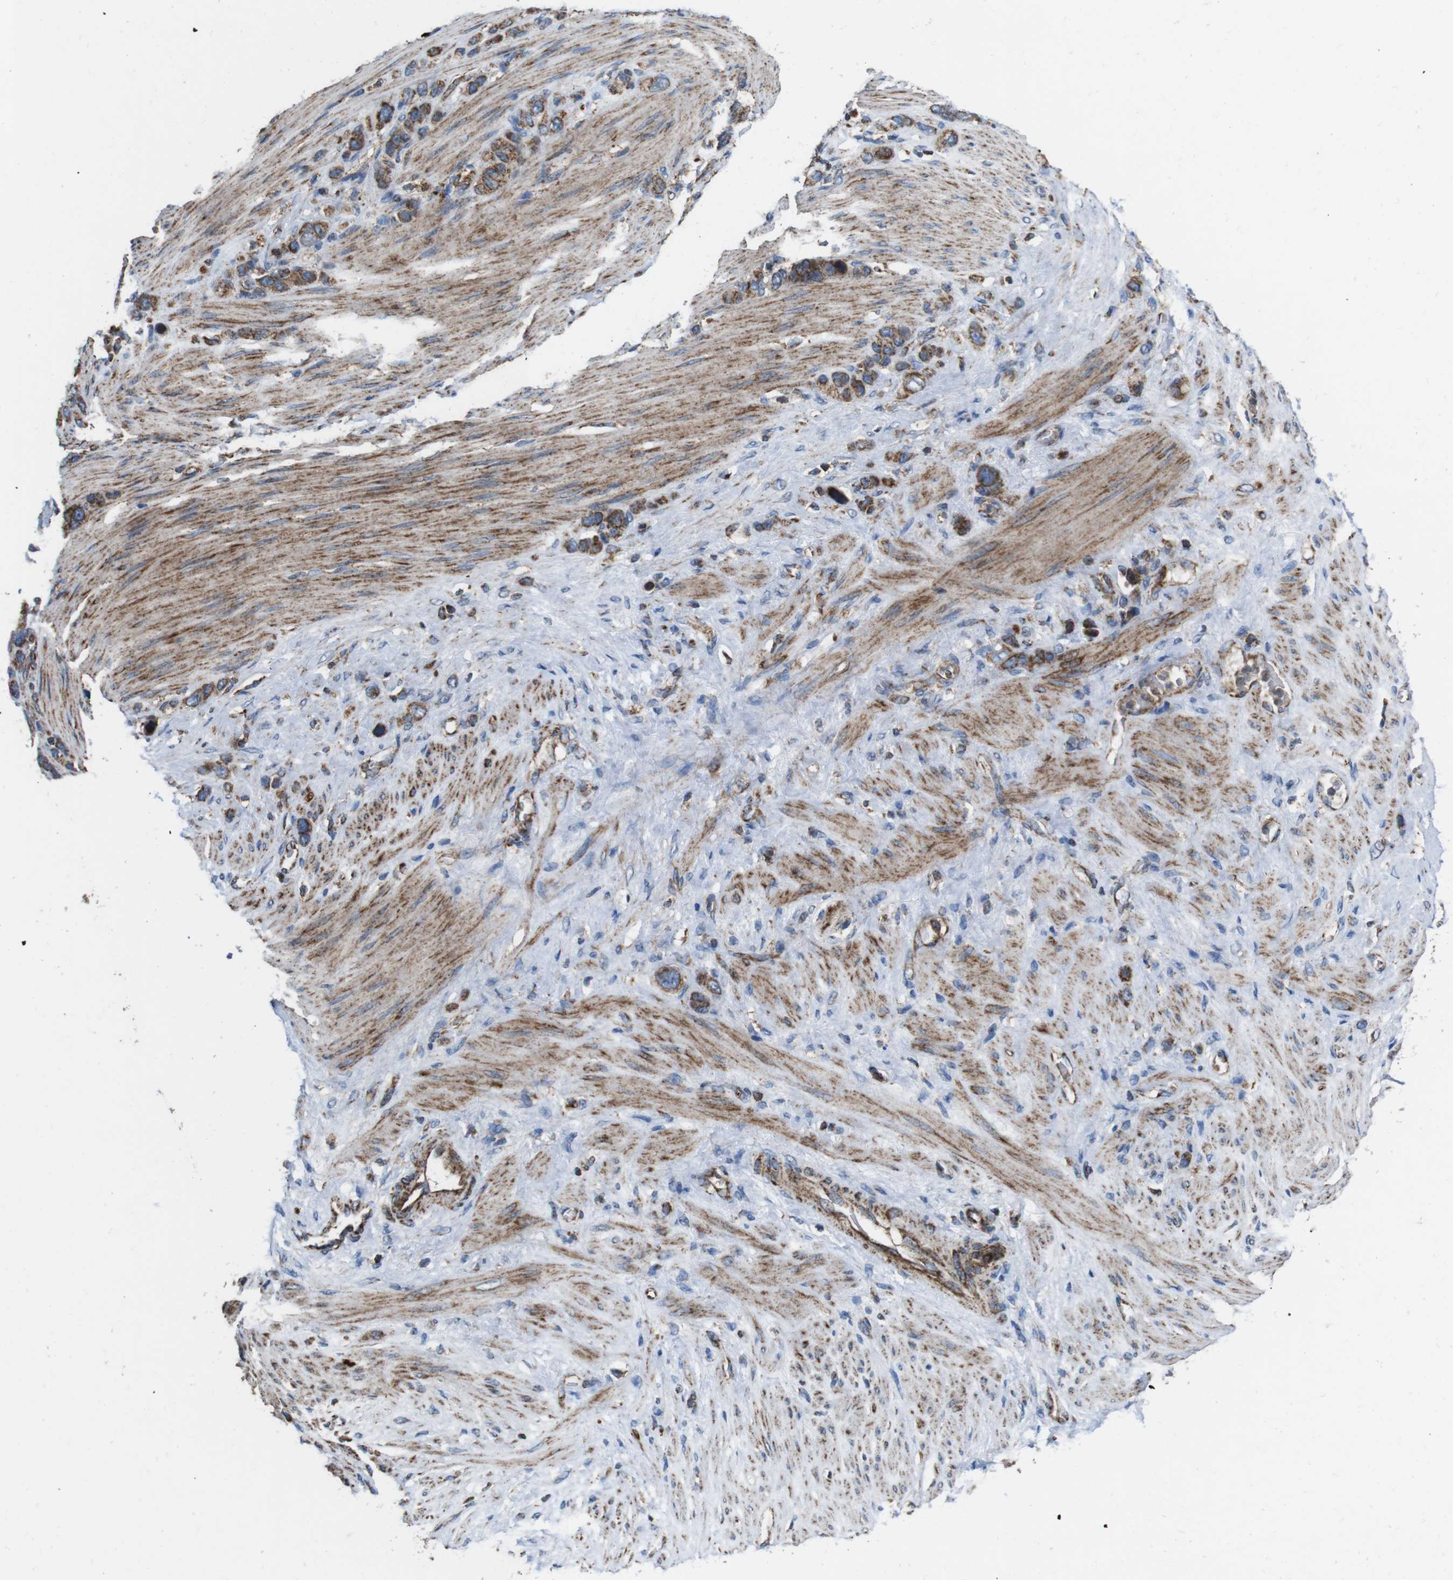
{"staining": {"intensity": "moderate", "quantity": ">75%", "location": "cytoplasmic/membranous"}, "tissue": "stomach cancer", "cell_type": "Tumor cells", "image_type": "cancer", "snomed": [{"axis": "morphology", "description": "Adenocarcinoma, NOS"}, {"axis": "morphology", "description": "Adenocarcinoma, High grade"}, {"axis": "topography", "description": "Stomach, upper"}, {"axis": "topography", "description": "Stomach, lower"}], "caption": "Immunohistochemical staining of human stomach cancer (adenocarcinoma) reveals medium levels of moderate cytoplasmic/membranous positivity in about >75% of tumor cells.", "gene": "HK1", "patient": {"sex": "female", "age": 65}}